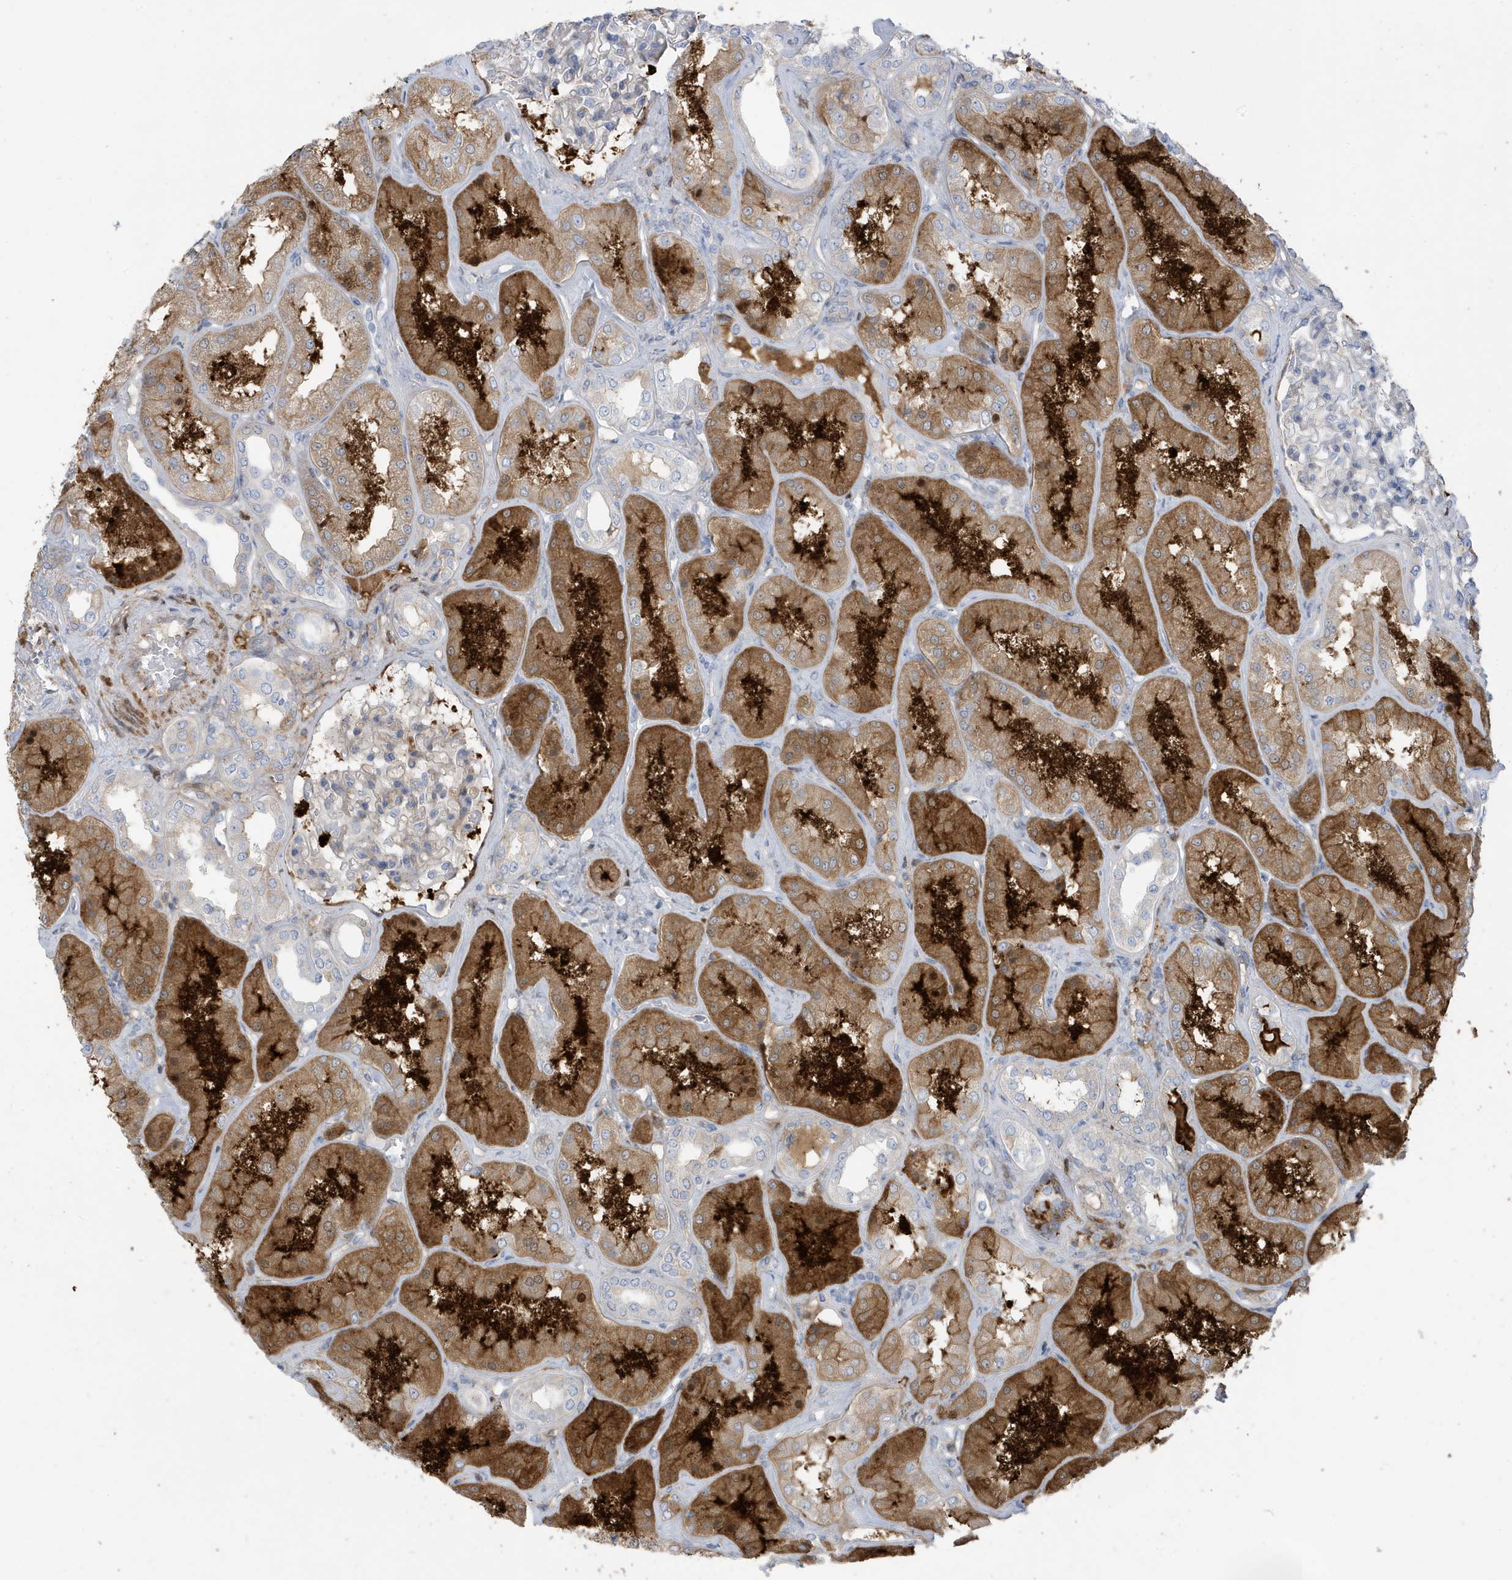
{"staining": {"intensity": "negative", "quantity": "none", "location": "none"}, "tissue": "kidney", "cell_type": "Cells in glomeruli", "image_type": "normal", "snomed": [{"axis": "morphology", "description": "Normal tissue, NOS"}, {"axis": "topography", "description": "Kidney"}], "caption": "Photomicrograph shows no protein expression in cells in glomeruli of benign kidney.", "gene": "ATP13A5", "patient": {"sex": "female", "age": 56}}